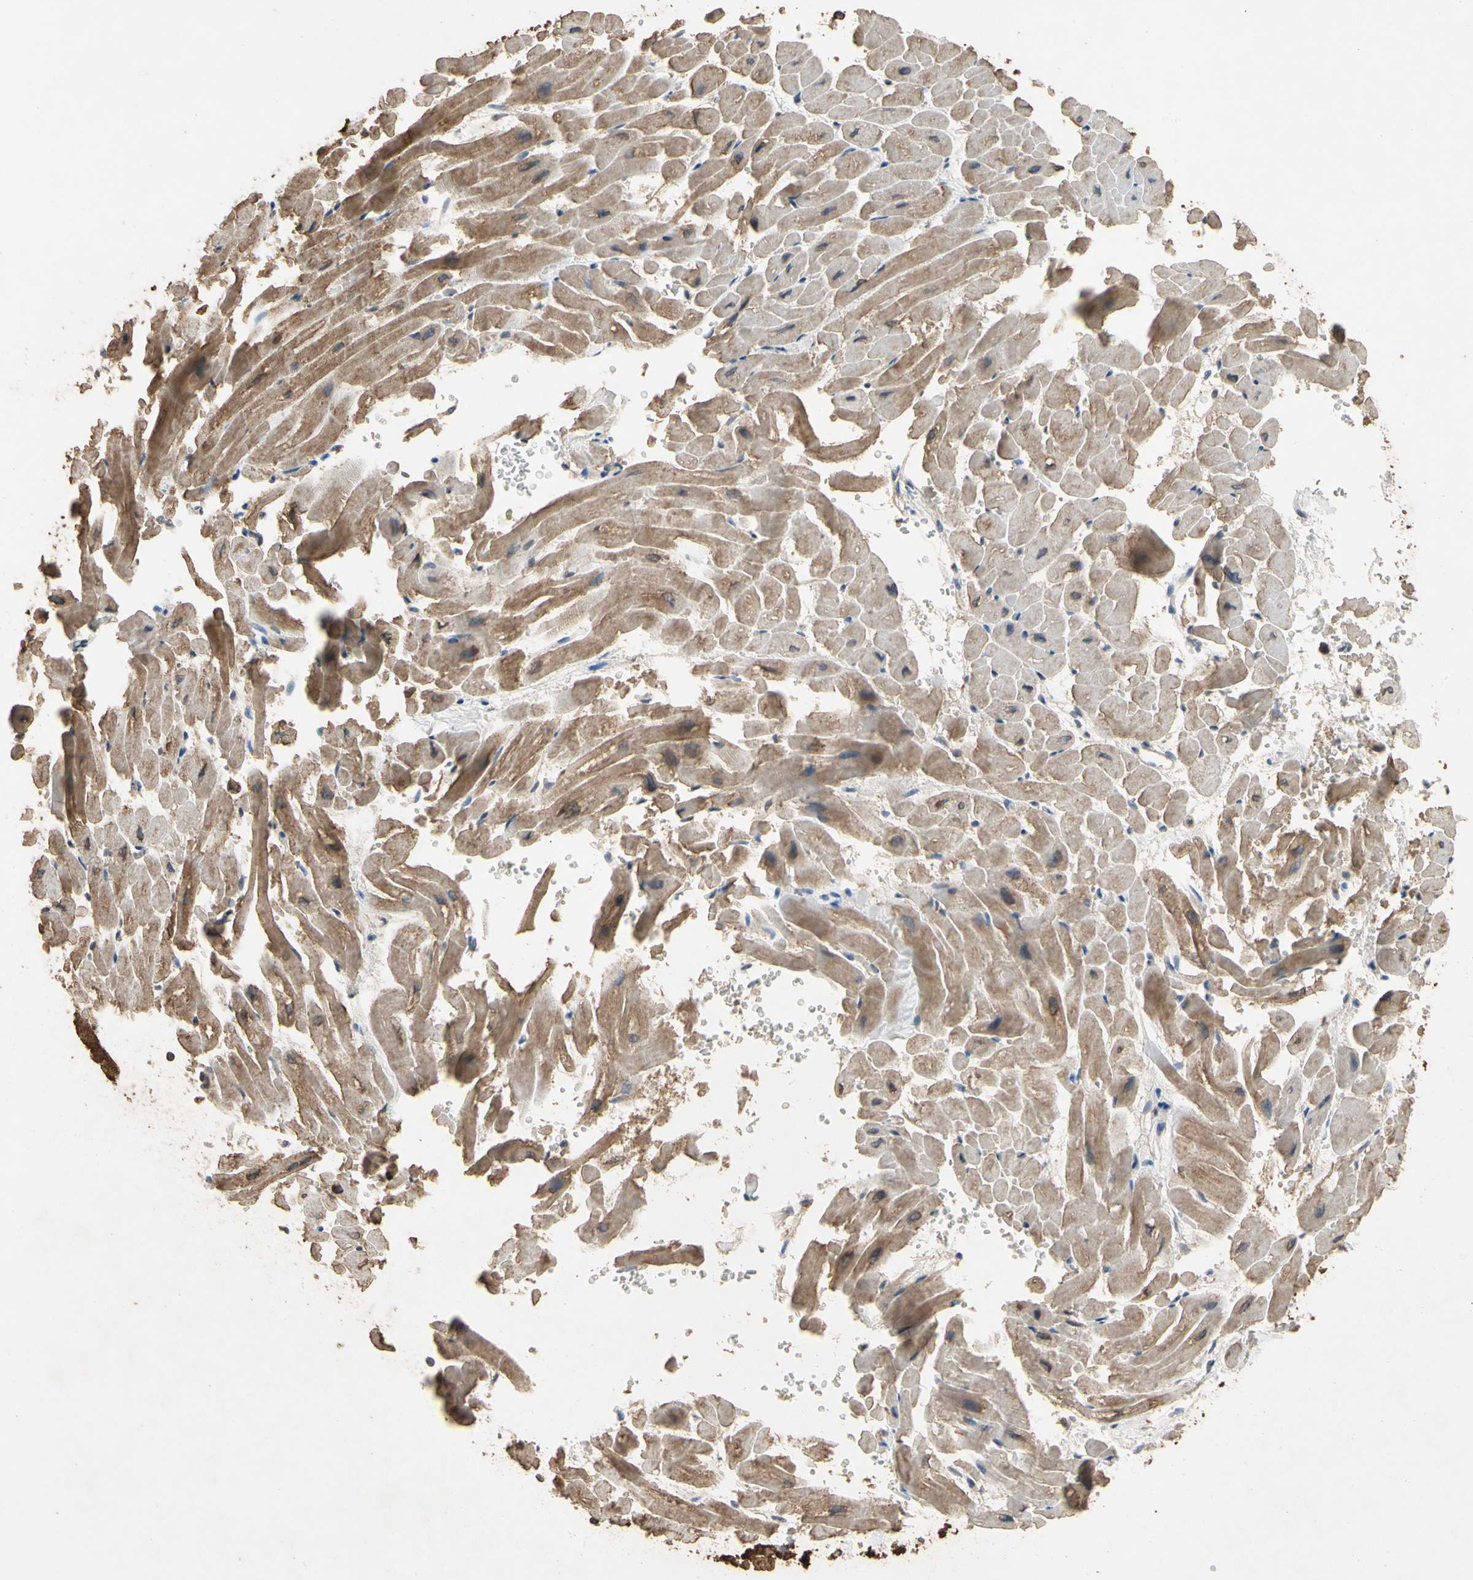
{"staining": {"intensity": "moderate", "quantity": ">75%", "location": "cytoplasmic/membranous"}, "tissue": "heart muscle", "cell_type": "Cardiomyocytes", "image_type": "normal", "snomed": [{"axis": "morphology", "description": "Normal tissue, NOS"}, {"axis": "topography", "description": "Heart"}], "caption": "Protein expression analysis of normal heart muscle shows moderate cytoplasmic/membranous expression in approximately >75% of cardiomyocytes.", "gene": "MAP3K10", "patient": {"sex": "male", "age": 45}}